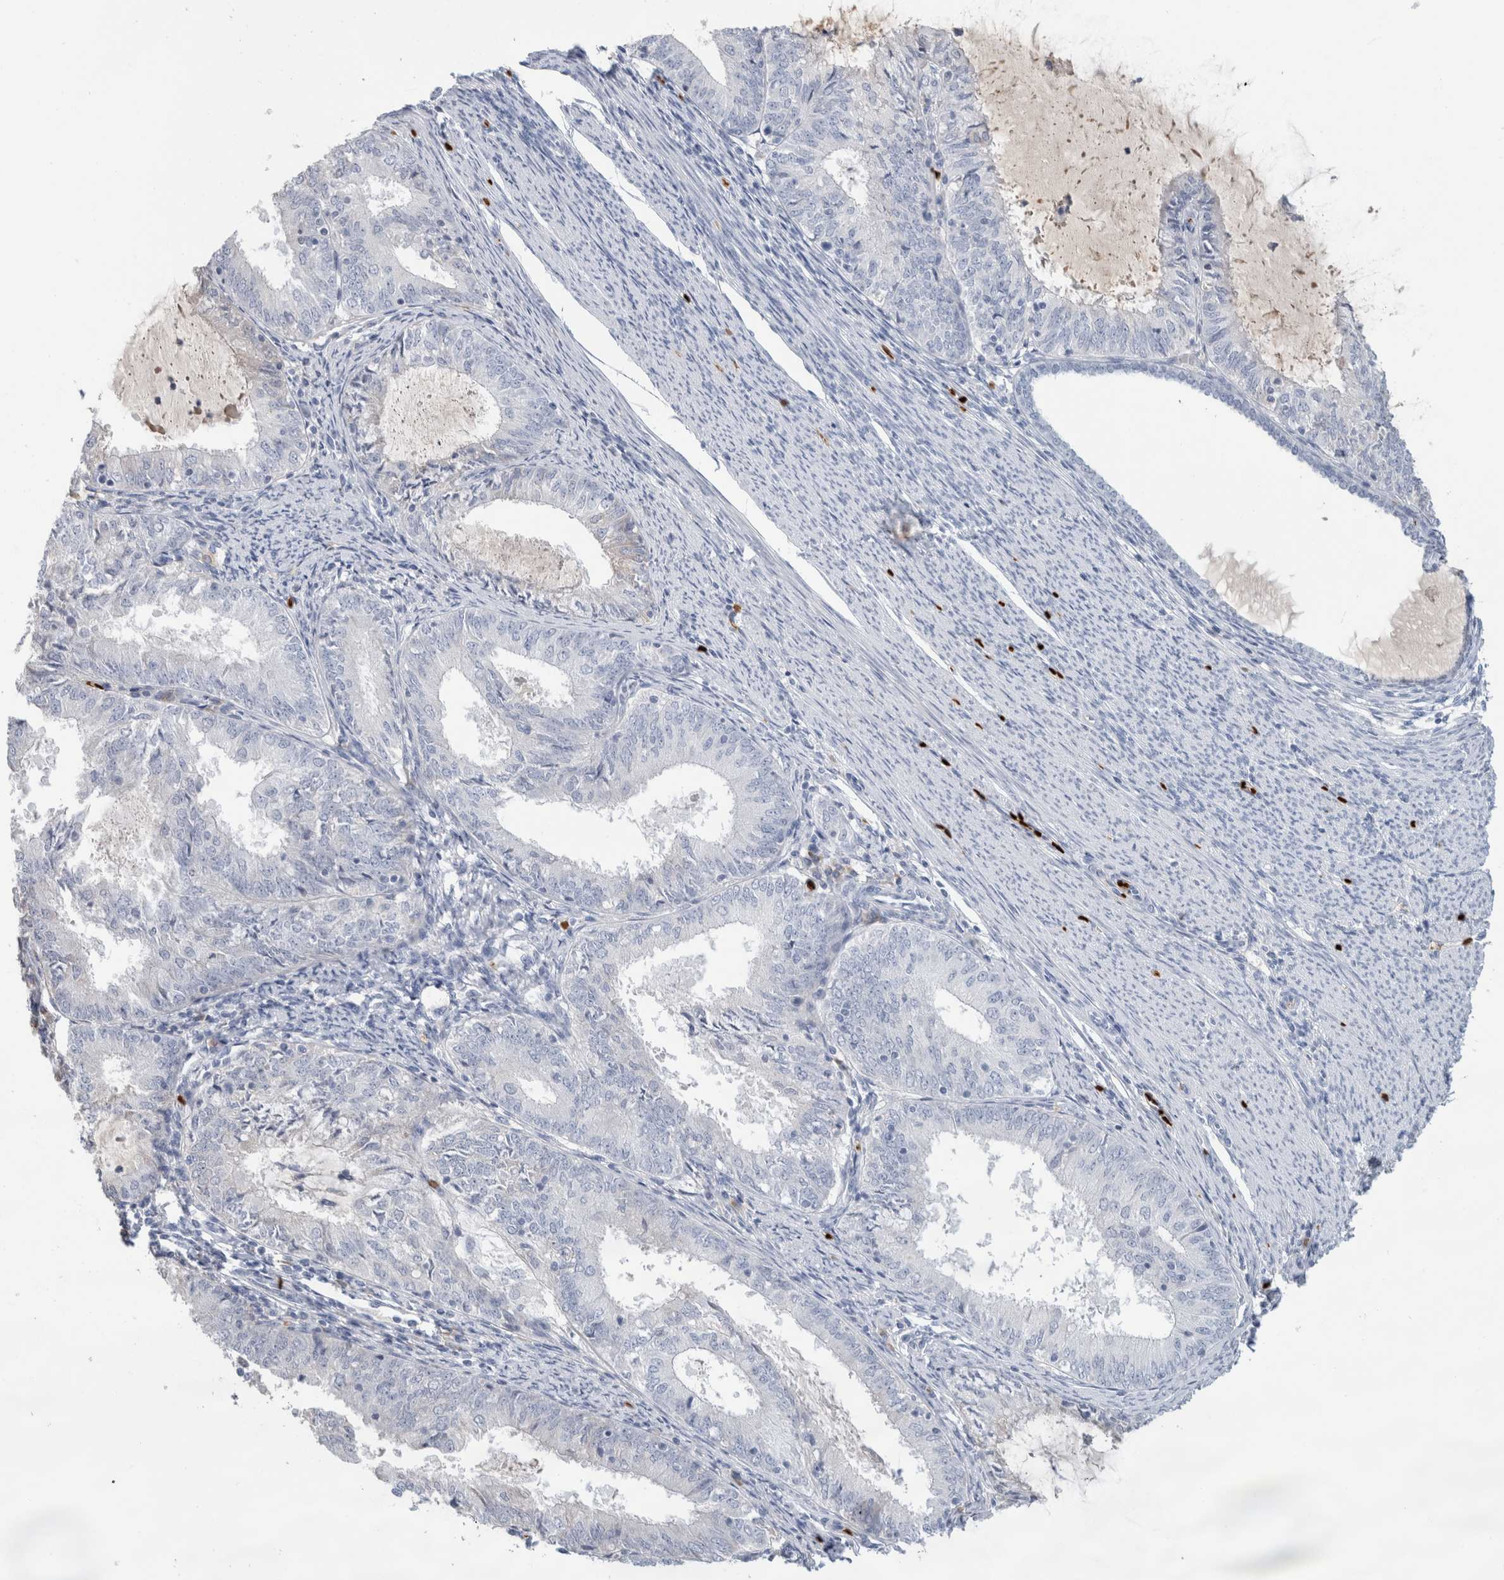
{"staining": {"intensity": "negative", "quantity": "none", "location": "none"}, "tissue": "endometrial cancer", "cell_type": "Tumor cells", "image_type": "cancer", "snomed": [{"axis": "morphology", "description": "Adenocarcinoma, NOS"}, {"axis": "topography", "description": "Endometrium"}], "caption": "Immunohistochemistry histopathology image of neoplastic tissue: endometrial adenocarcinoma stained with DAB exhibits no significant protein staining in tumor cells.", "gene": "CA1", "patient": {"sex": "female", "age": 57}}